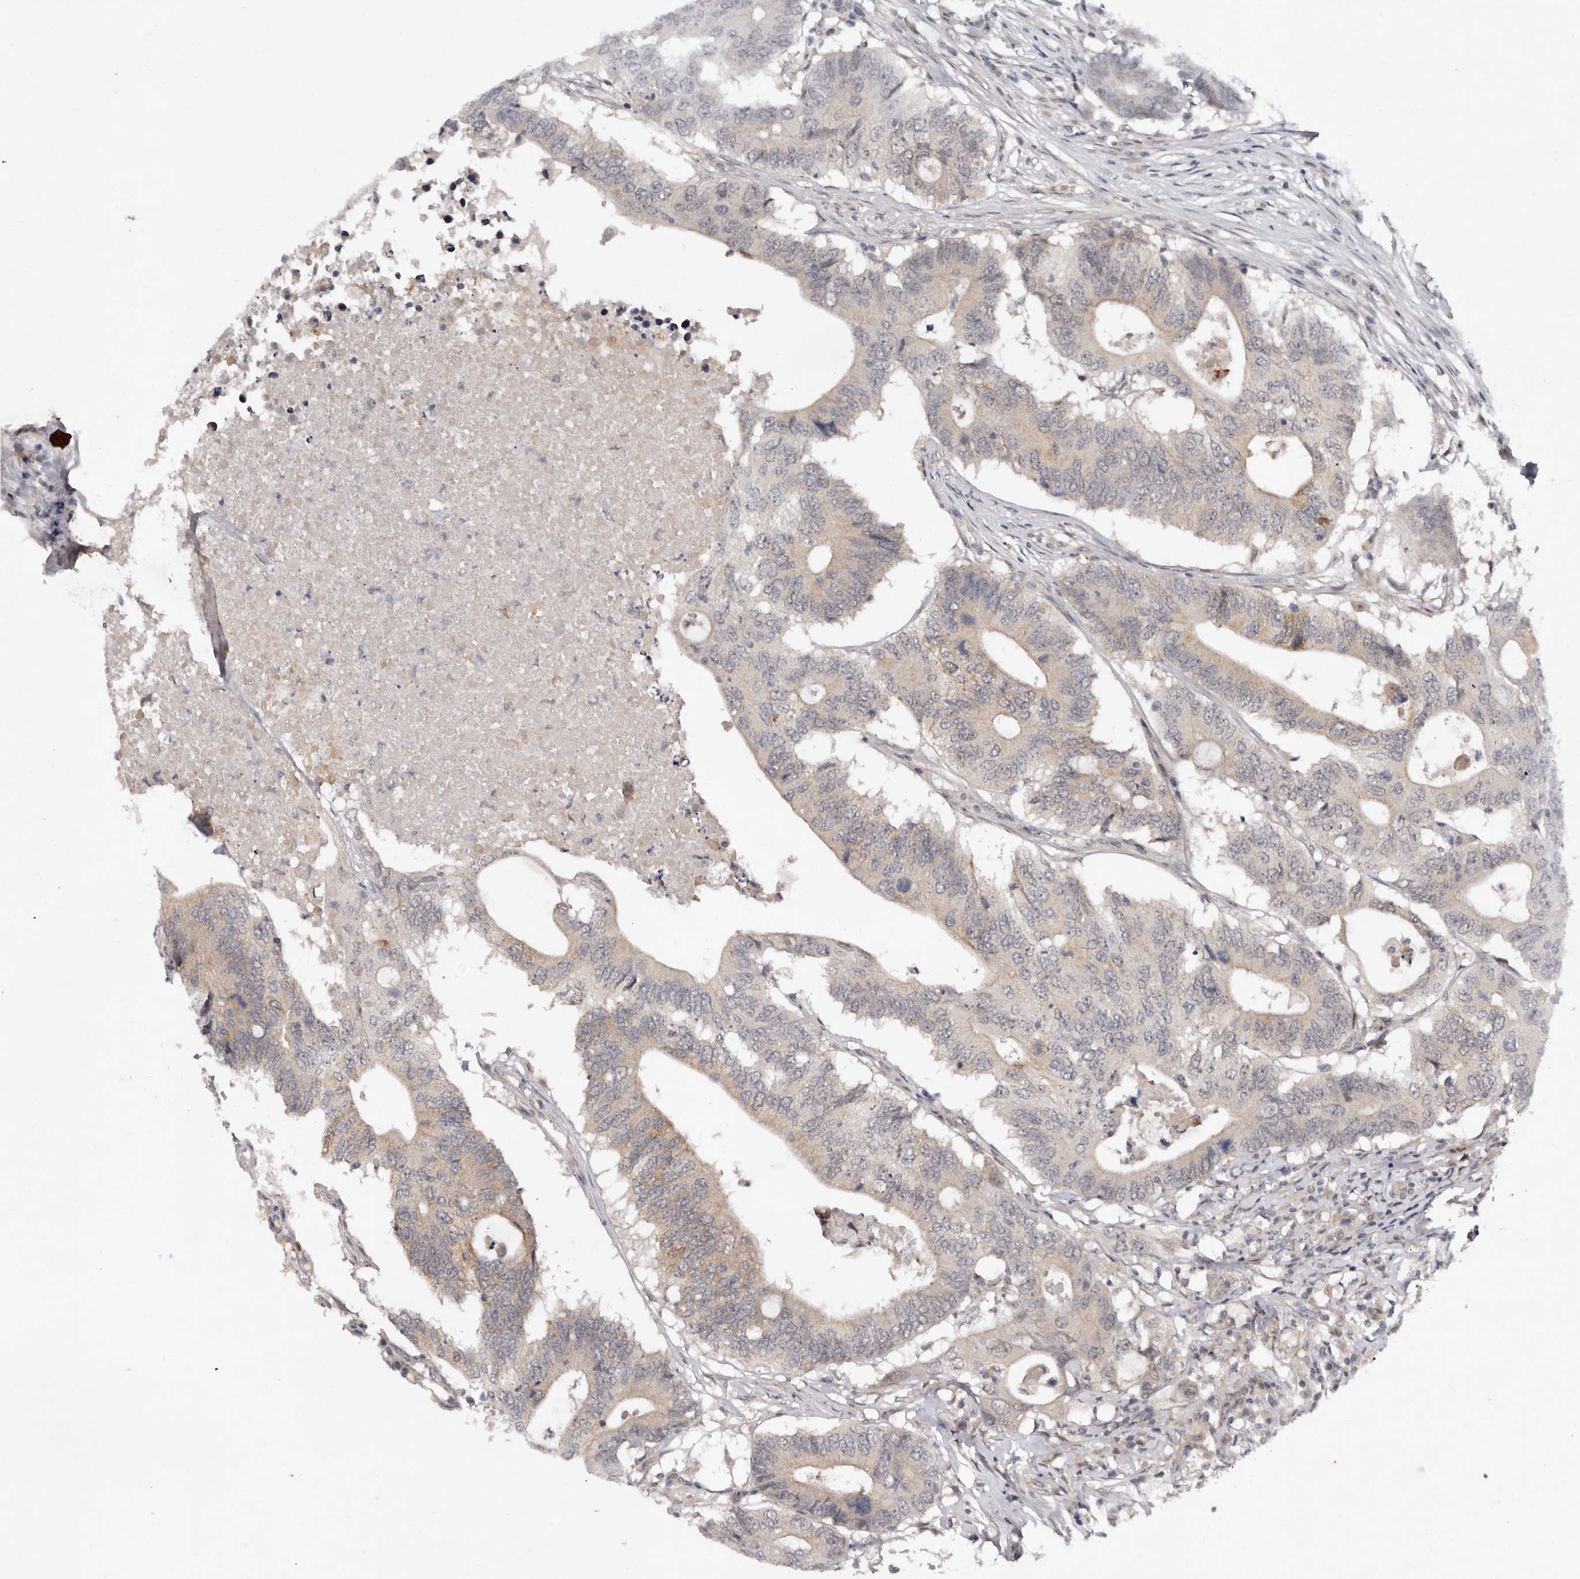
{"staining": {"intensity": "weak", "quantity": ">75%", "location": "cytoplasmic/membranous"}, "tissue": "colorectal cancer", "cell_type": "Tumor cells", "image_type": "cancer", "snomed": [{"axis": "morphology", "description": "Adenocarcinoma, NOS"}, {"axis": "topography", "description": "Colon"}], "caption": "Colorectal cancer stained for a protein (brown) shows weak cytoplasmic/membranous positive expression in about >75% of tumor cells.", "gene": "ABL1", "patient": {"sex": "male", "age": 71}}